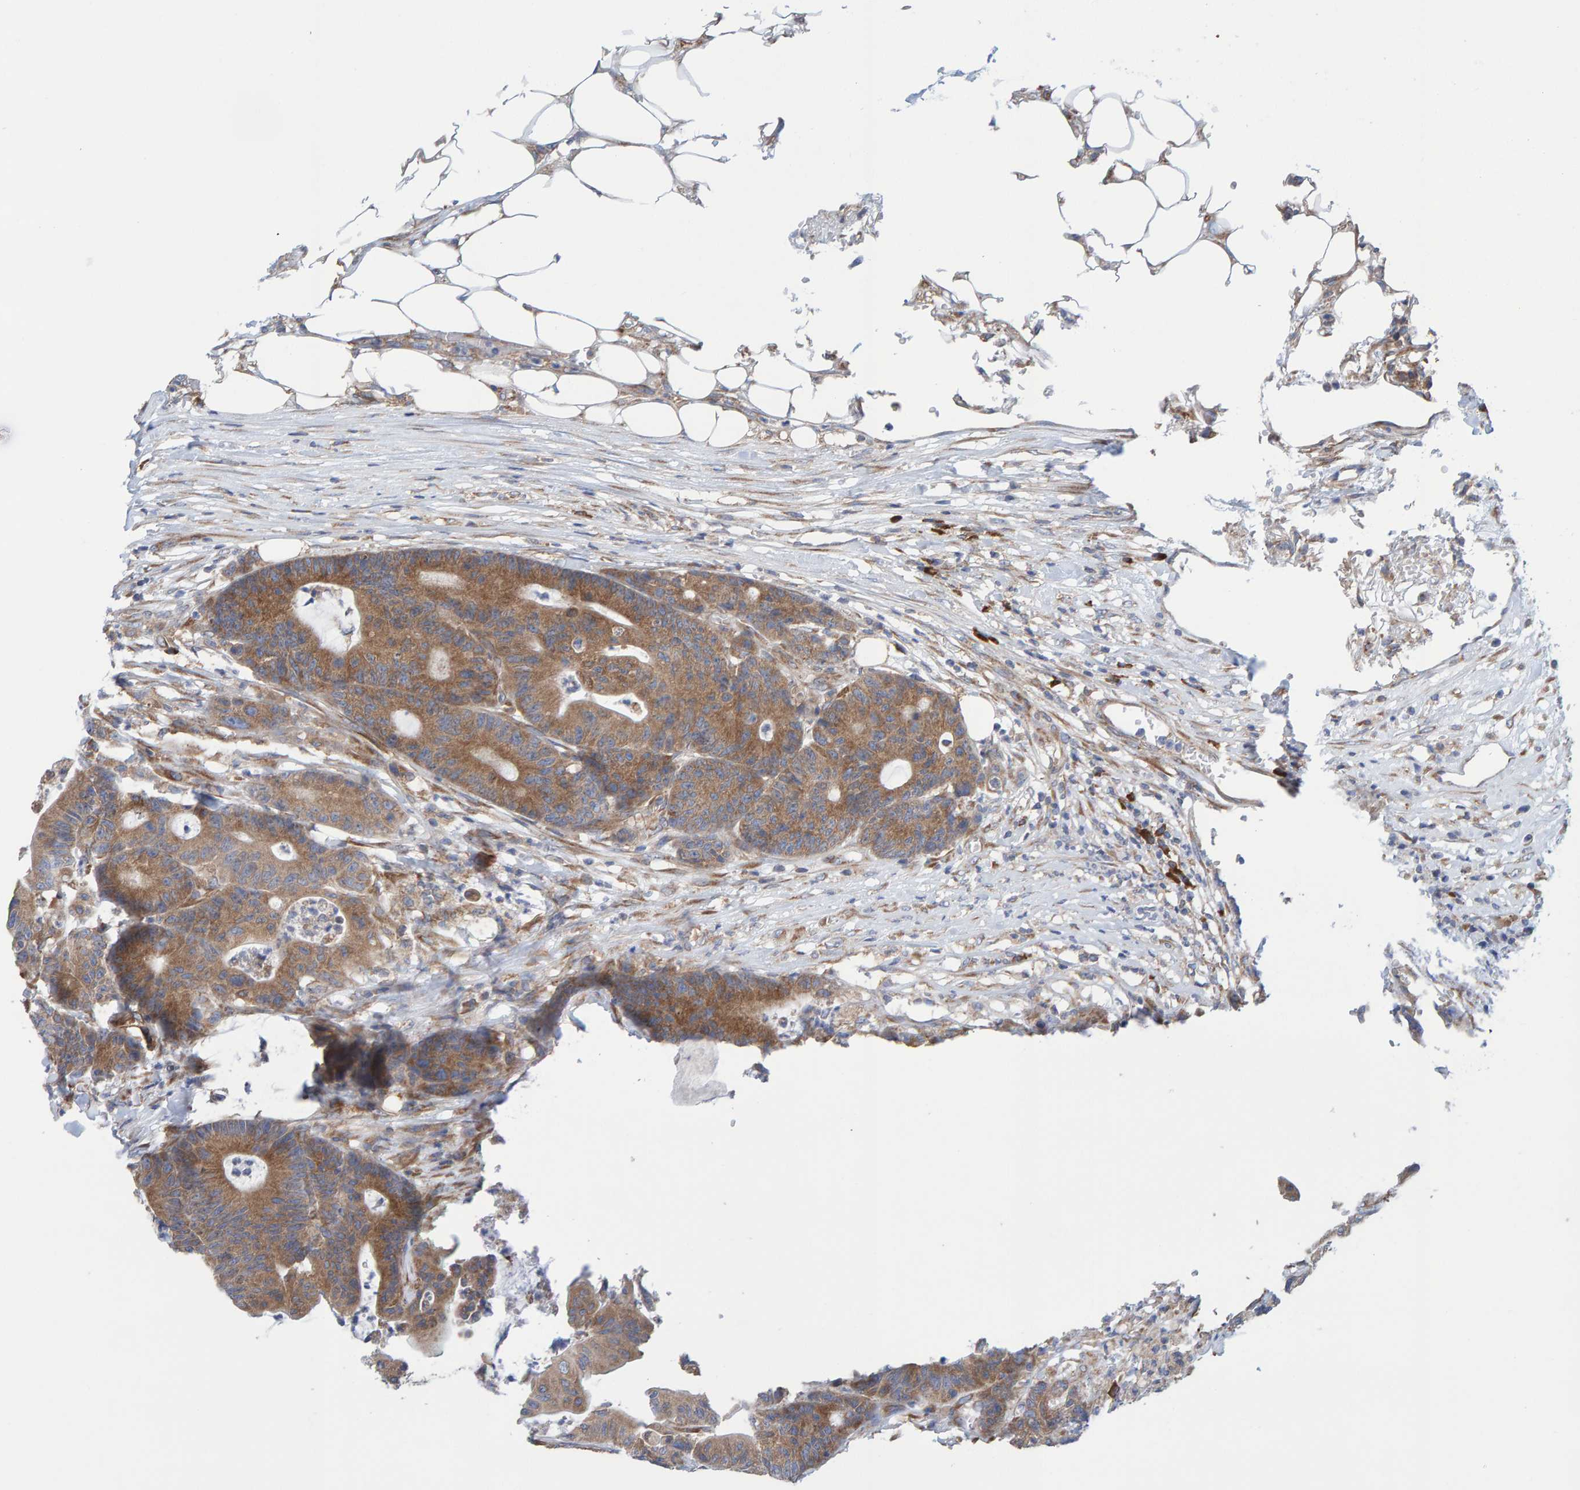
{"staining": {"intensity": "moderate", "quantity": ">75%", "location": "cytoplasmic/membranous"}, "tissue": "colorectal cancer", "cell_type": "Tumor cells", "image_type": "cancer", "snomed": [{"axis": "morphology", "description": "Adenocarcinoma, NOS"}, {"axis": "topography", "description": "Colon"}], "caption": "Tumor cells display medium levels of moderate cytoplasmic/membranous expression in about >75% of cells in human colorectal cancer (adenocarcinoma). The protein of interest is shown in brown color, while the nuclei are stained blue.", "gene": "CDK5RAP3", "patient": {"sex": "female", "age": 84}}